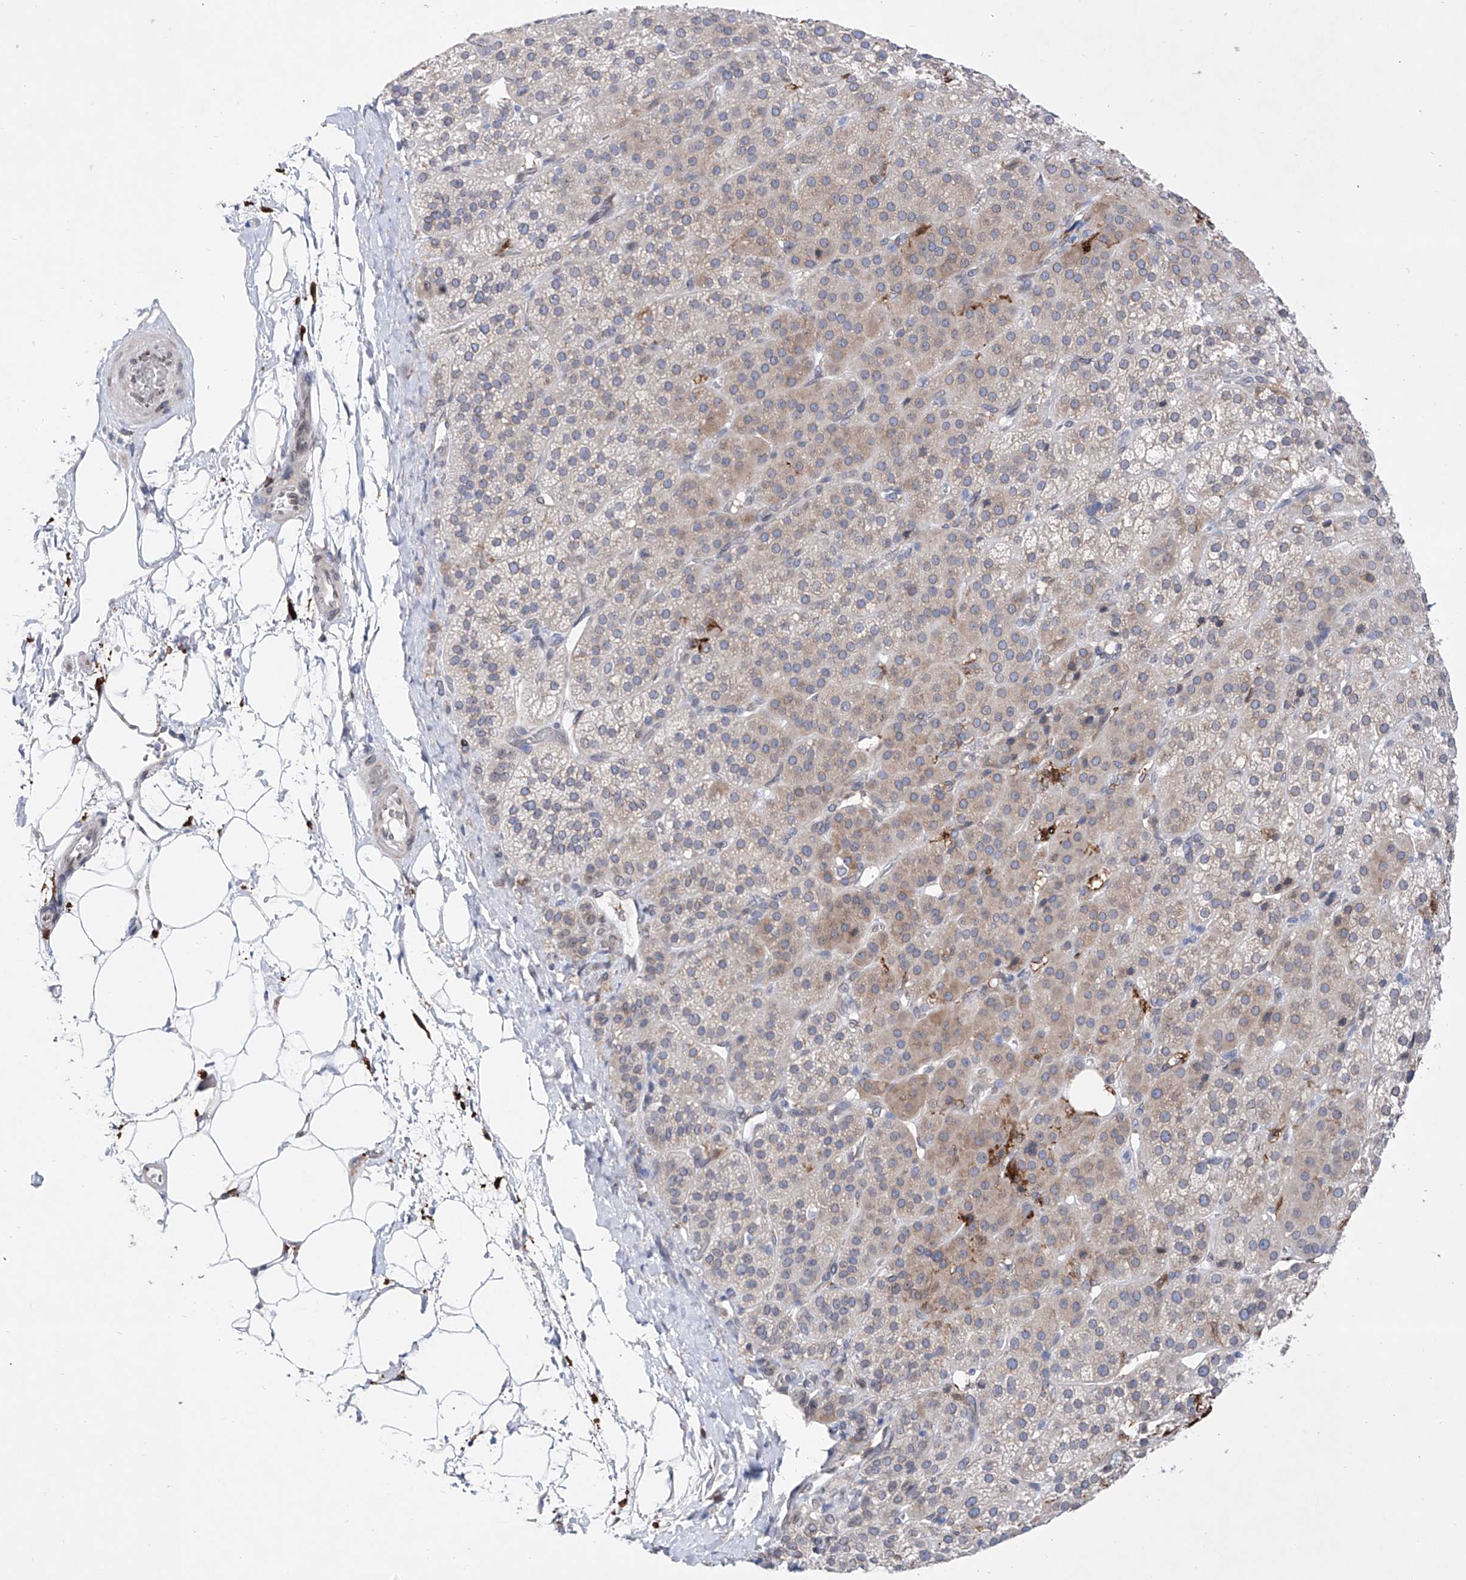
{"staining": {"intensity": "moderate", "quantity": "25%-75%", "location": "cytoplasmic/membranous"}, "tissue": "adrenal gland", "cell_type": "Glandular cells", "image_type": "normal", "snomed": [{"axis": "morphology", "description": "Normal tissue, NOS"}, {"axis": "topography", "description": "Adrenal gland"}], "caption": "Immunohistochemical staining of normal adrenal gland reveals medium levels of moderate cytoplasmic/membranous positivity in approximately 25%-75% of glandular cells.", "gene": "LCLAT1", "patient": {"sex": "female", "age": 57}}